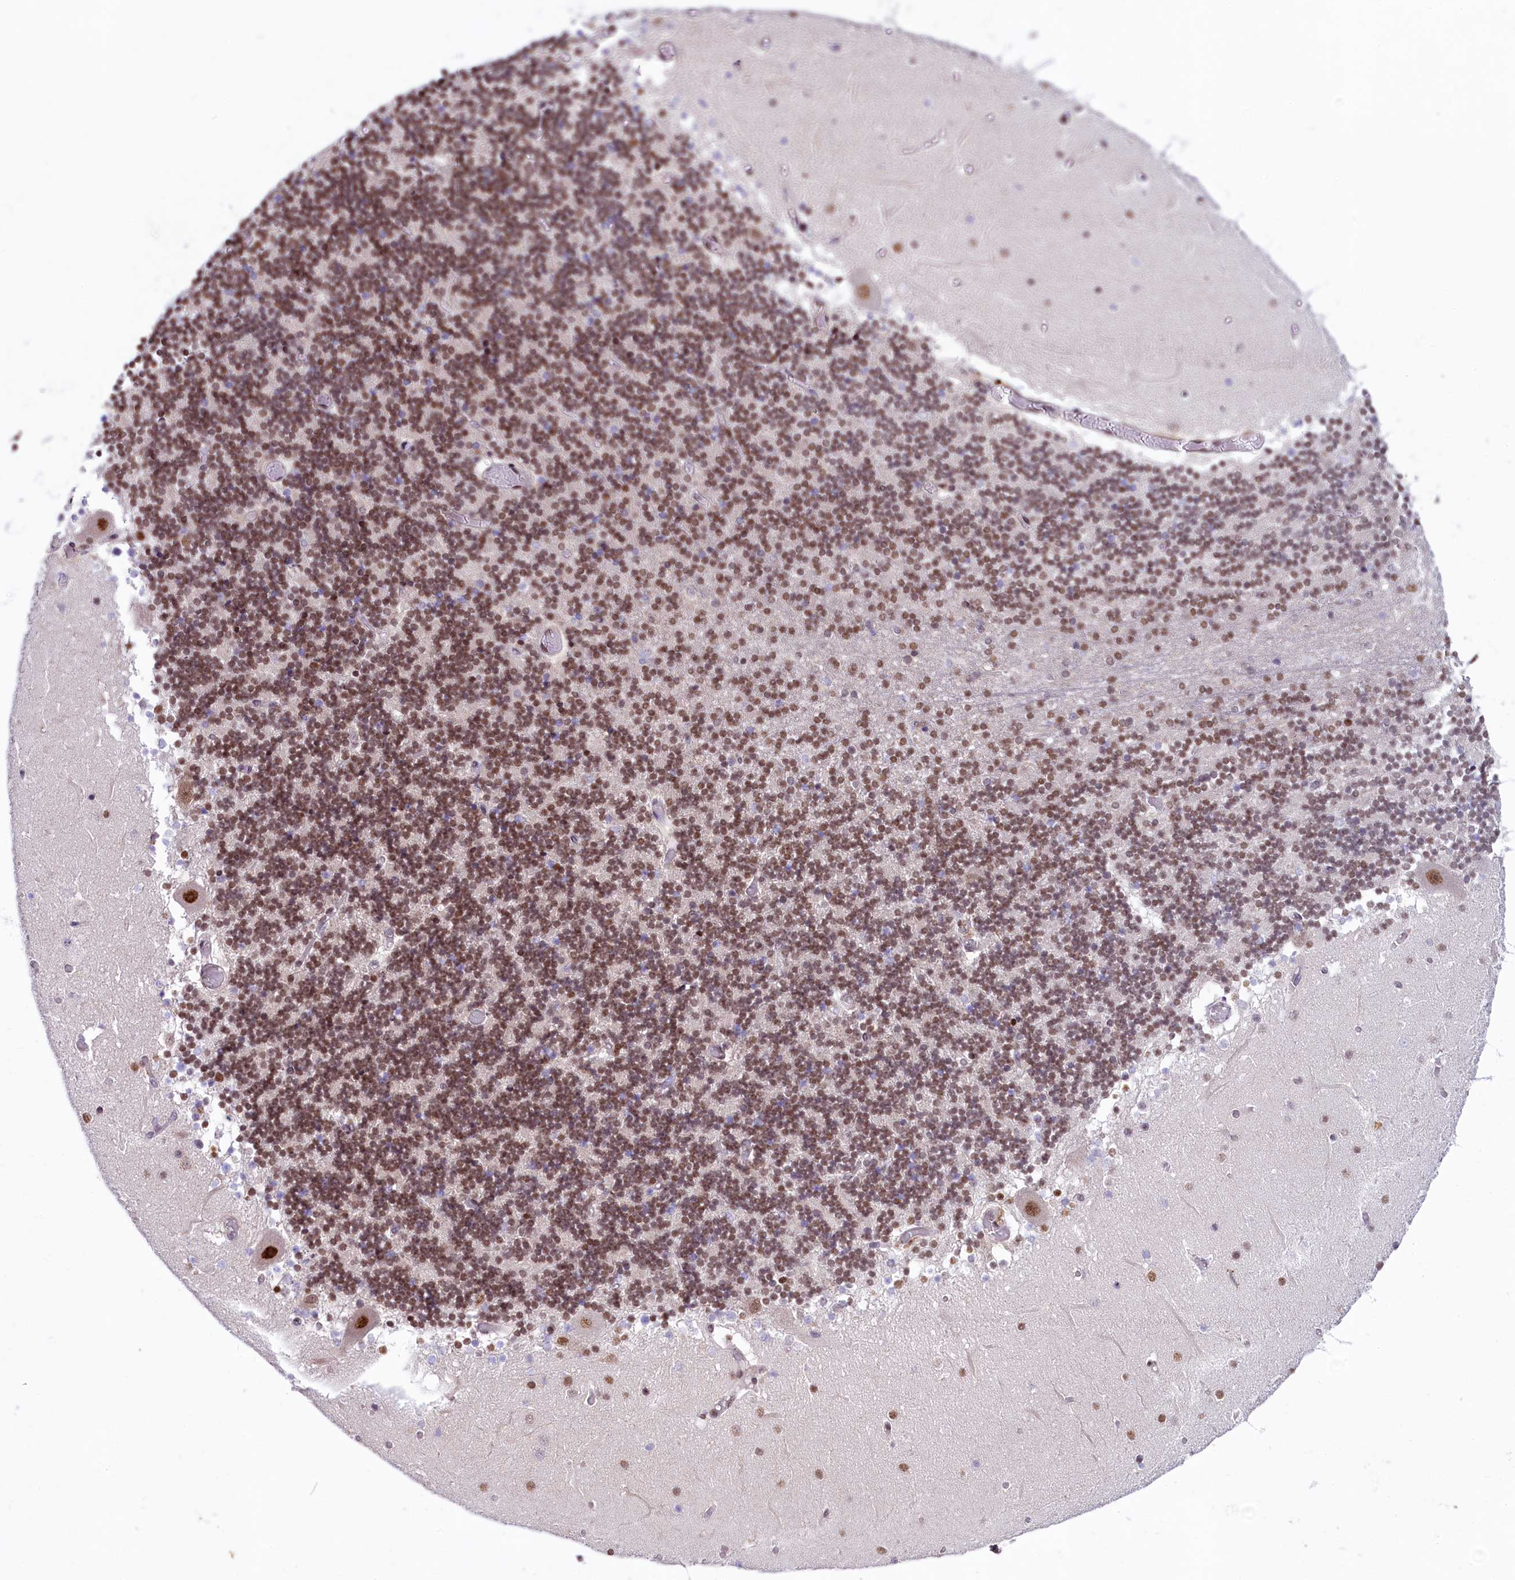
{"staining": {"intensity": "moderate", "quantity": ">75%", "location": "nuclear"}, "tissue": "cerebellum", "cell_type": "Cells in granular layer", "image_type": "normal", "snomed": [{"axis": "morphology", "description": "Normal tissue, NOS"}, {"axis": "topography", "description": "Cerebellum"}], "caption": "Cerebellum stained with DAB immunohistochemistry (IHC) exhibits medium levels of moderate nuclear staining in about >75% of cells in granular layer. Nuclei are stained in blue.", "gene": "ANKS3", "patient": {"sex": "female", "age": 28}}